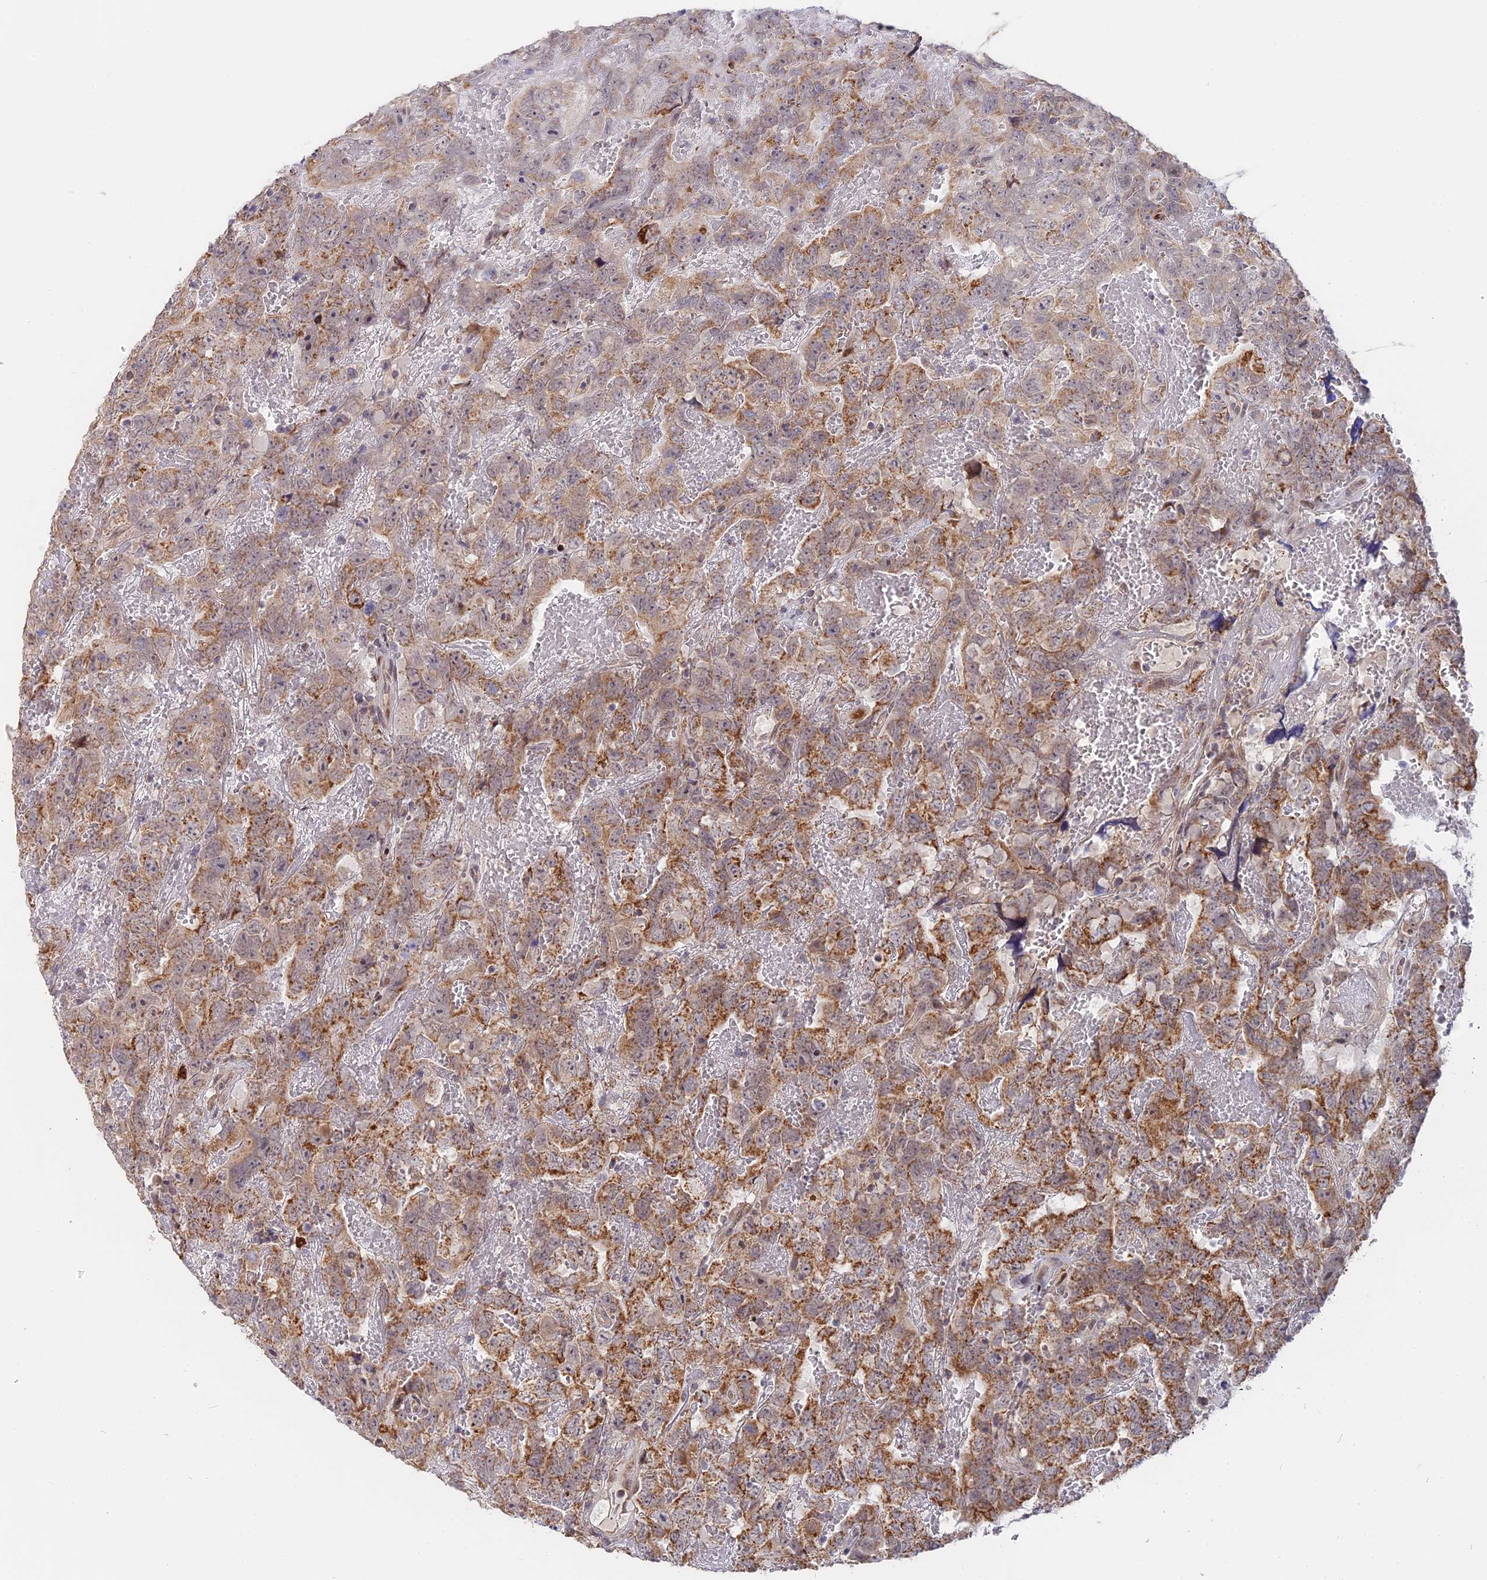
{"staining": {"intensity": "moderate", "quantity": "25%-75%", "location": "cytoplasmic/membranous"}, "tissue": "testis cancer", "cell_type": "Tumor cells", "image_type": "cancer", "snomed": [{"axis": "morphology", "description": "Carcinoma, Embryonal, NOS"}, {"axis": "topography", "description": "Testis"}], "caption": "Immunohistochemistry (IHC) image of human testis cancer stained for a protein (brown), which reveals medium levels of moderate cytoplasmic/membranous expression in approximately 25%-75% of tumor cells.", "gene": "GSKIP", "patient": {"sex": "male", "age": 45}}